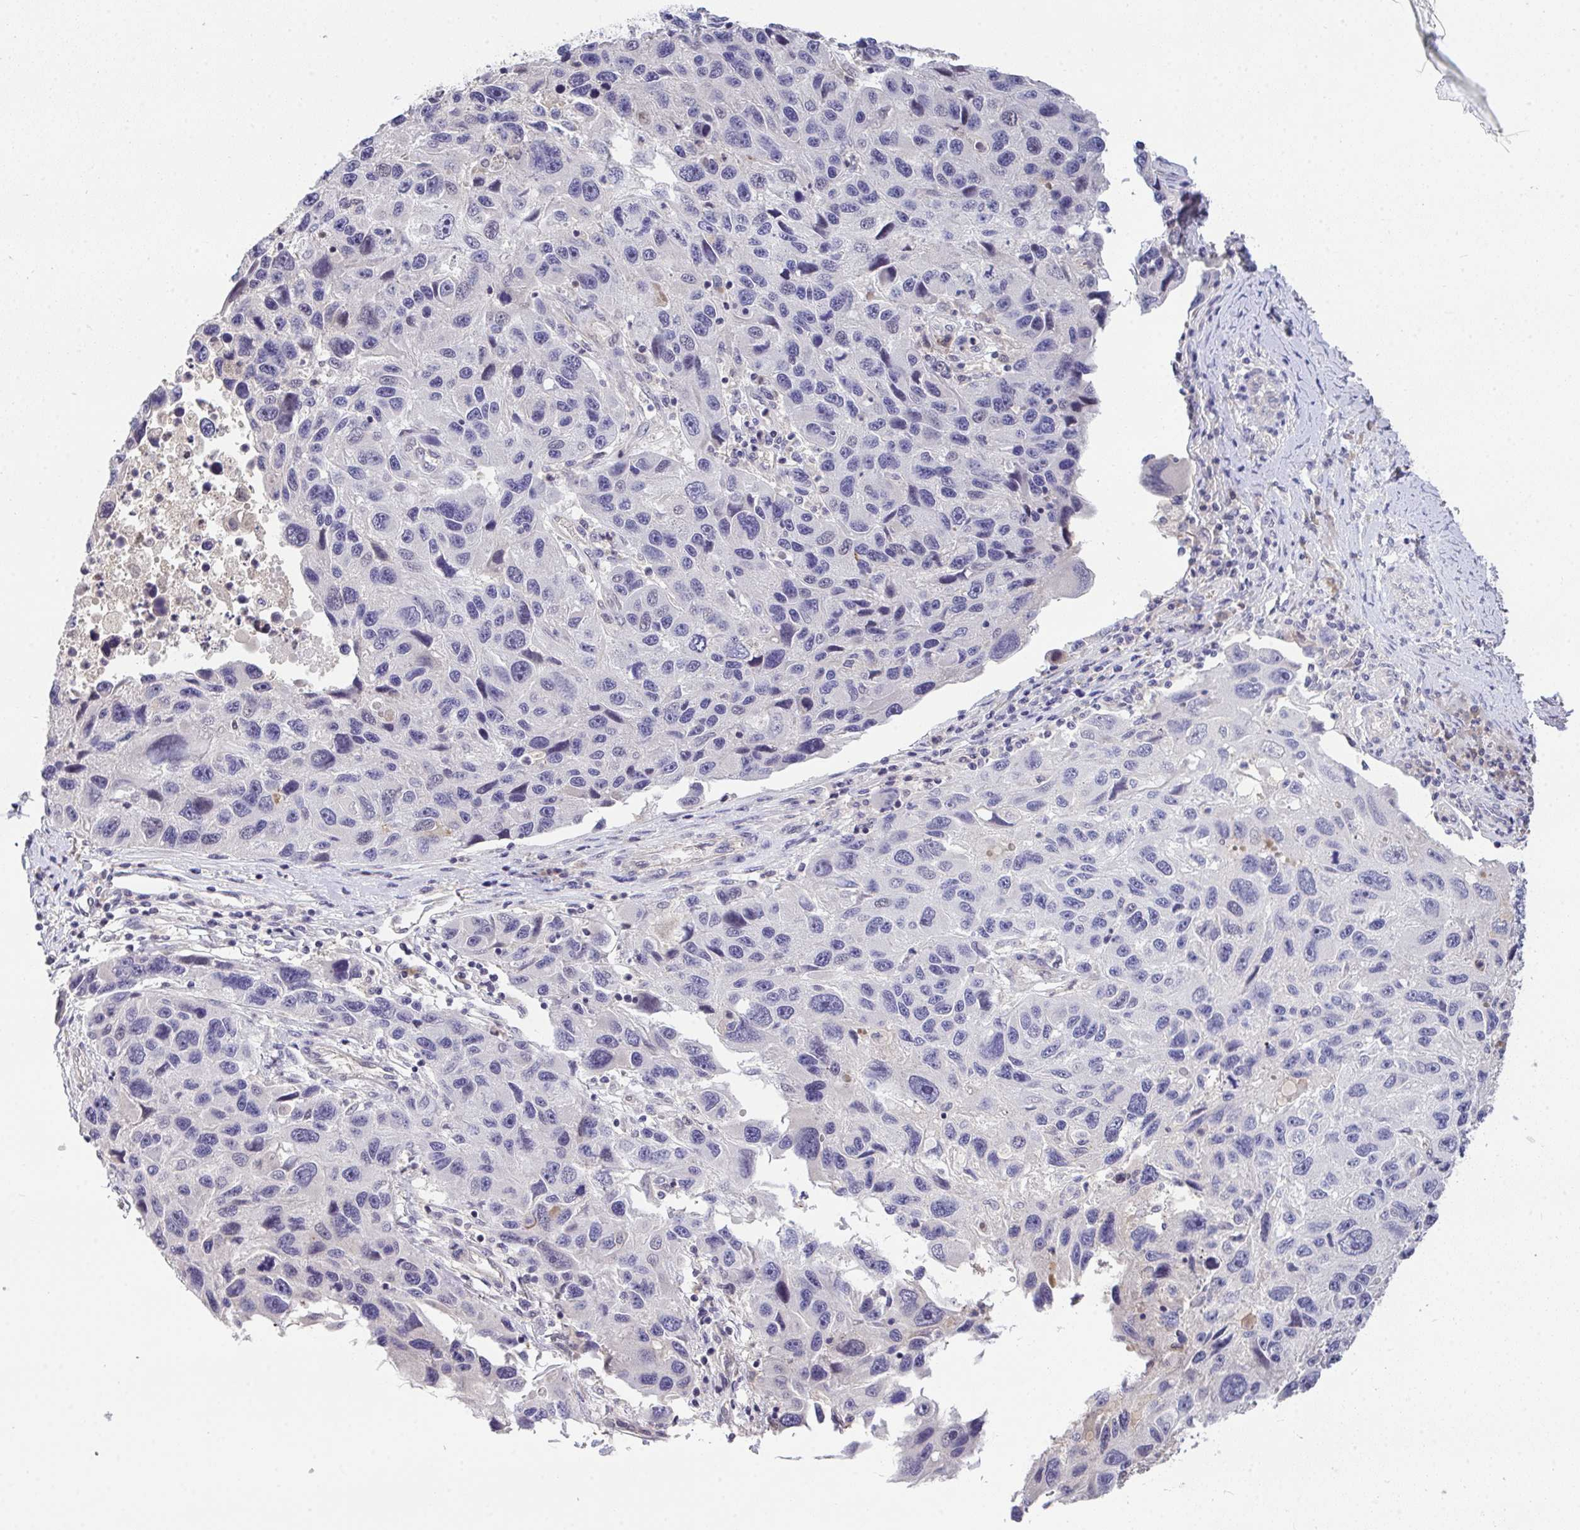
{"staining": {"intensity": "negative", "quantity": "none", "location": "none"}, "tissue": "melanoma", "cell_type": "Tumor cells", "image_type": "cancer", "snomed": [{"axis": "morphology", "description": "Malignant melanoma, NOS"}, {"axis": "topography", "description": "Skin"}], "caption": "This is an immunohistochemistry photomicrograph of human melanoma. There is no expression in tumor cells.", "gene": "GLTPD2", "patient": {"sex": "male", "age": 53}}